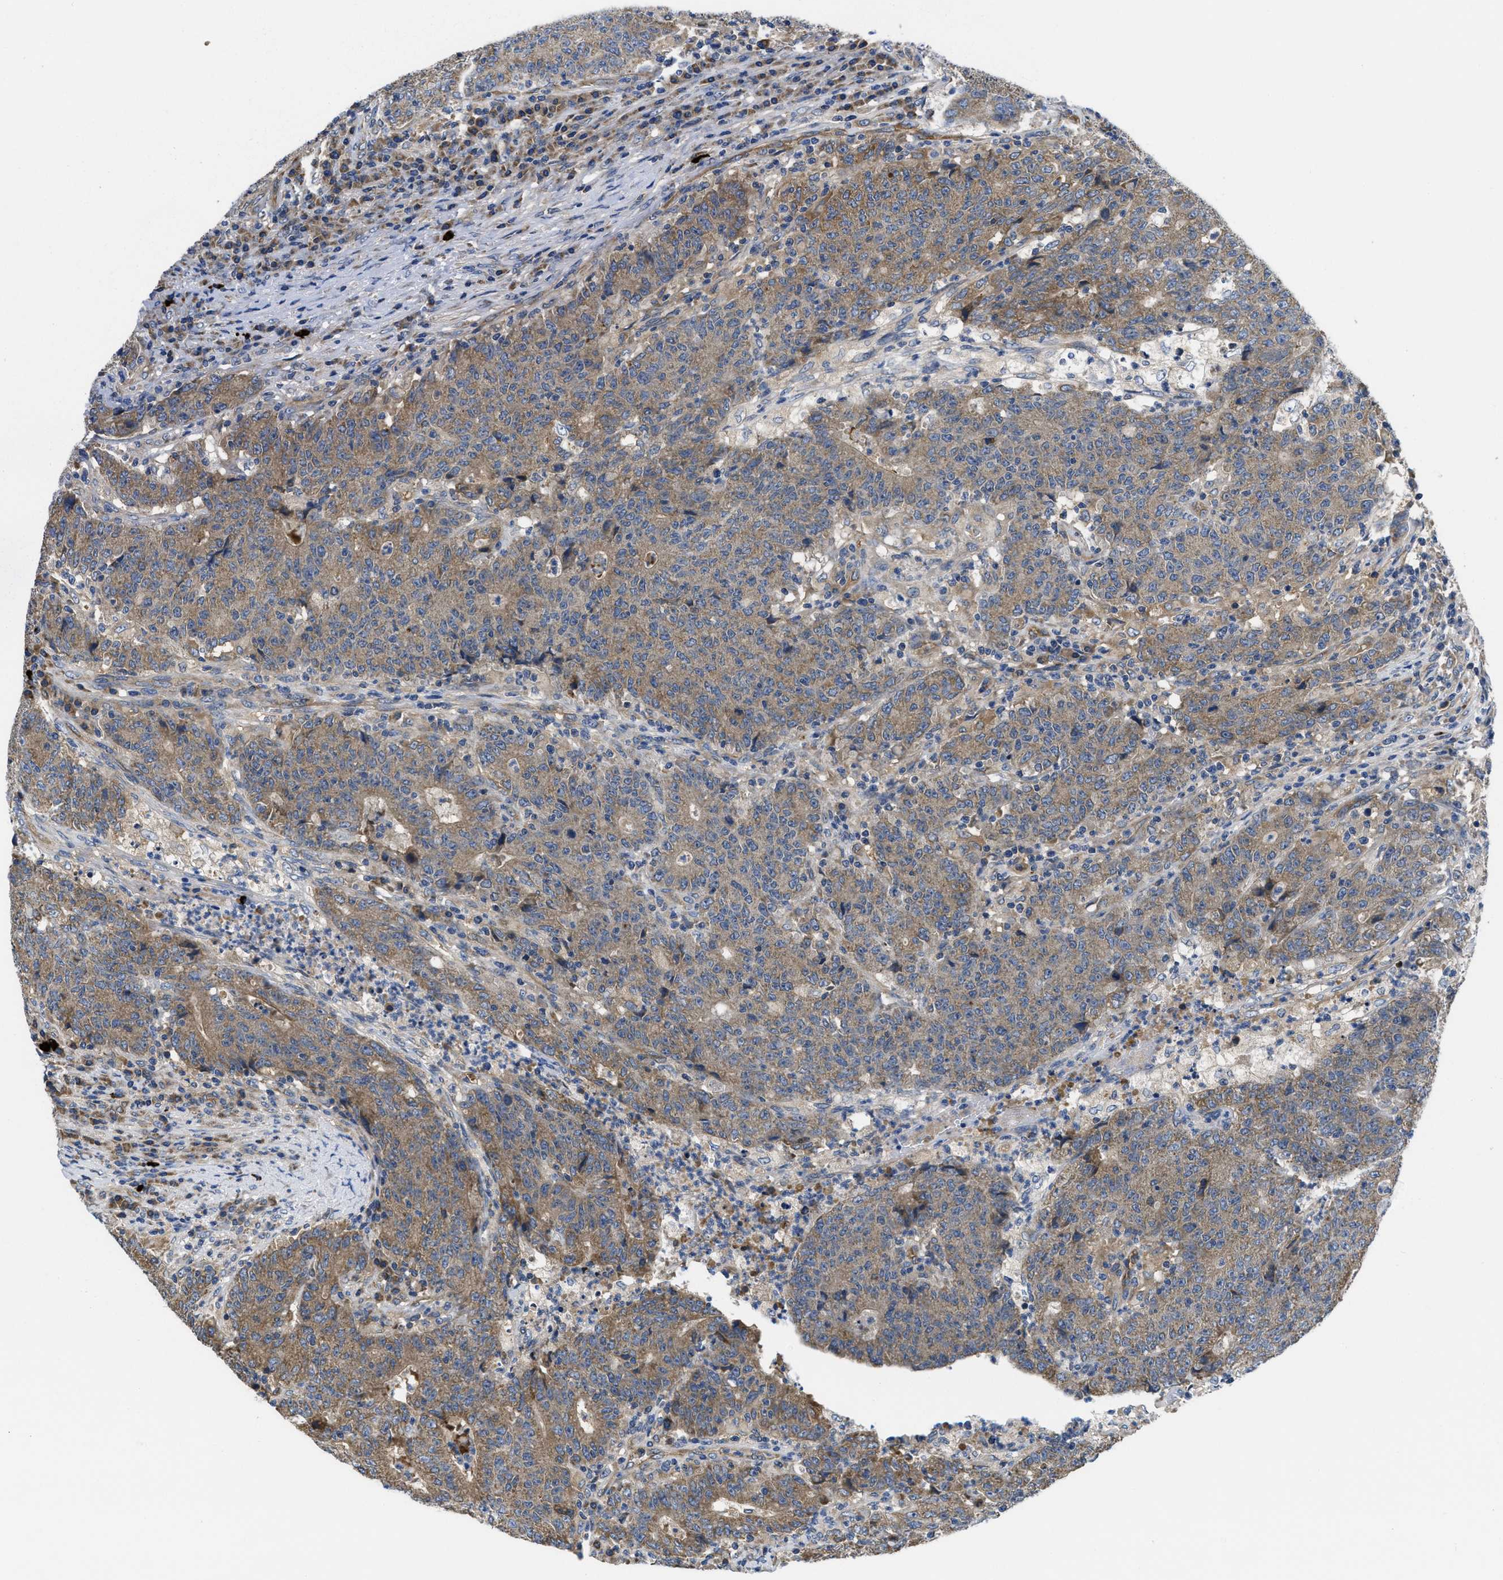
{"staining": {"intensity": "moderate", "quantity": "25%-75%", "location": "cytoplasmic/membranous"}, "tissue": "colorectal cancer", "cell_type": "Tumor cells", "image_type": "cancer", "snomed": [{"axis": "morphology", "description": "Normal tissue, NOS"}, {"axis": "morphology", "description": "Adenocarcinoma, NOS"}, {"axis": "topography", "description": "Colon"}], "caption": "High-power microscopy captured an immunohistochemistry micrograph of adenocarcinoma (colorectal), revealing moderate cytoplasmic/membranous staining in approximately 25%-75% of tumor cells.", "gene": "GALK1", "patient": {"sex": "female", "age": 75}}